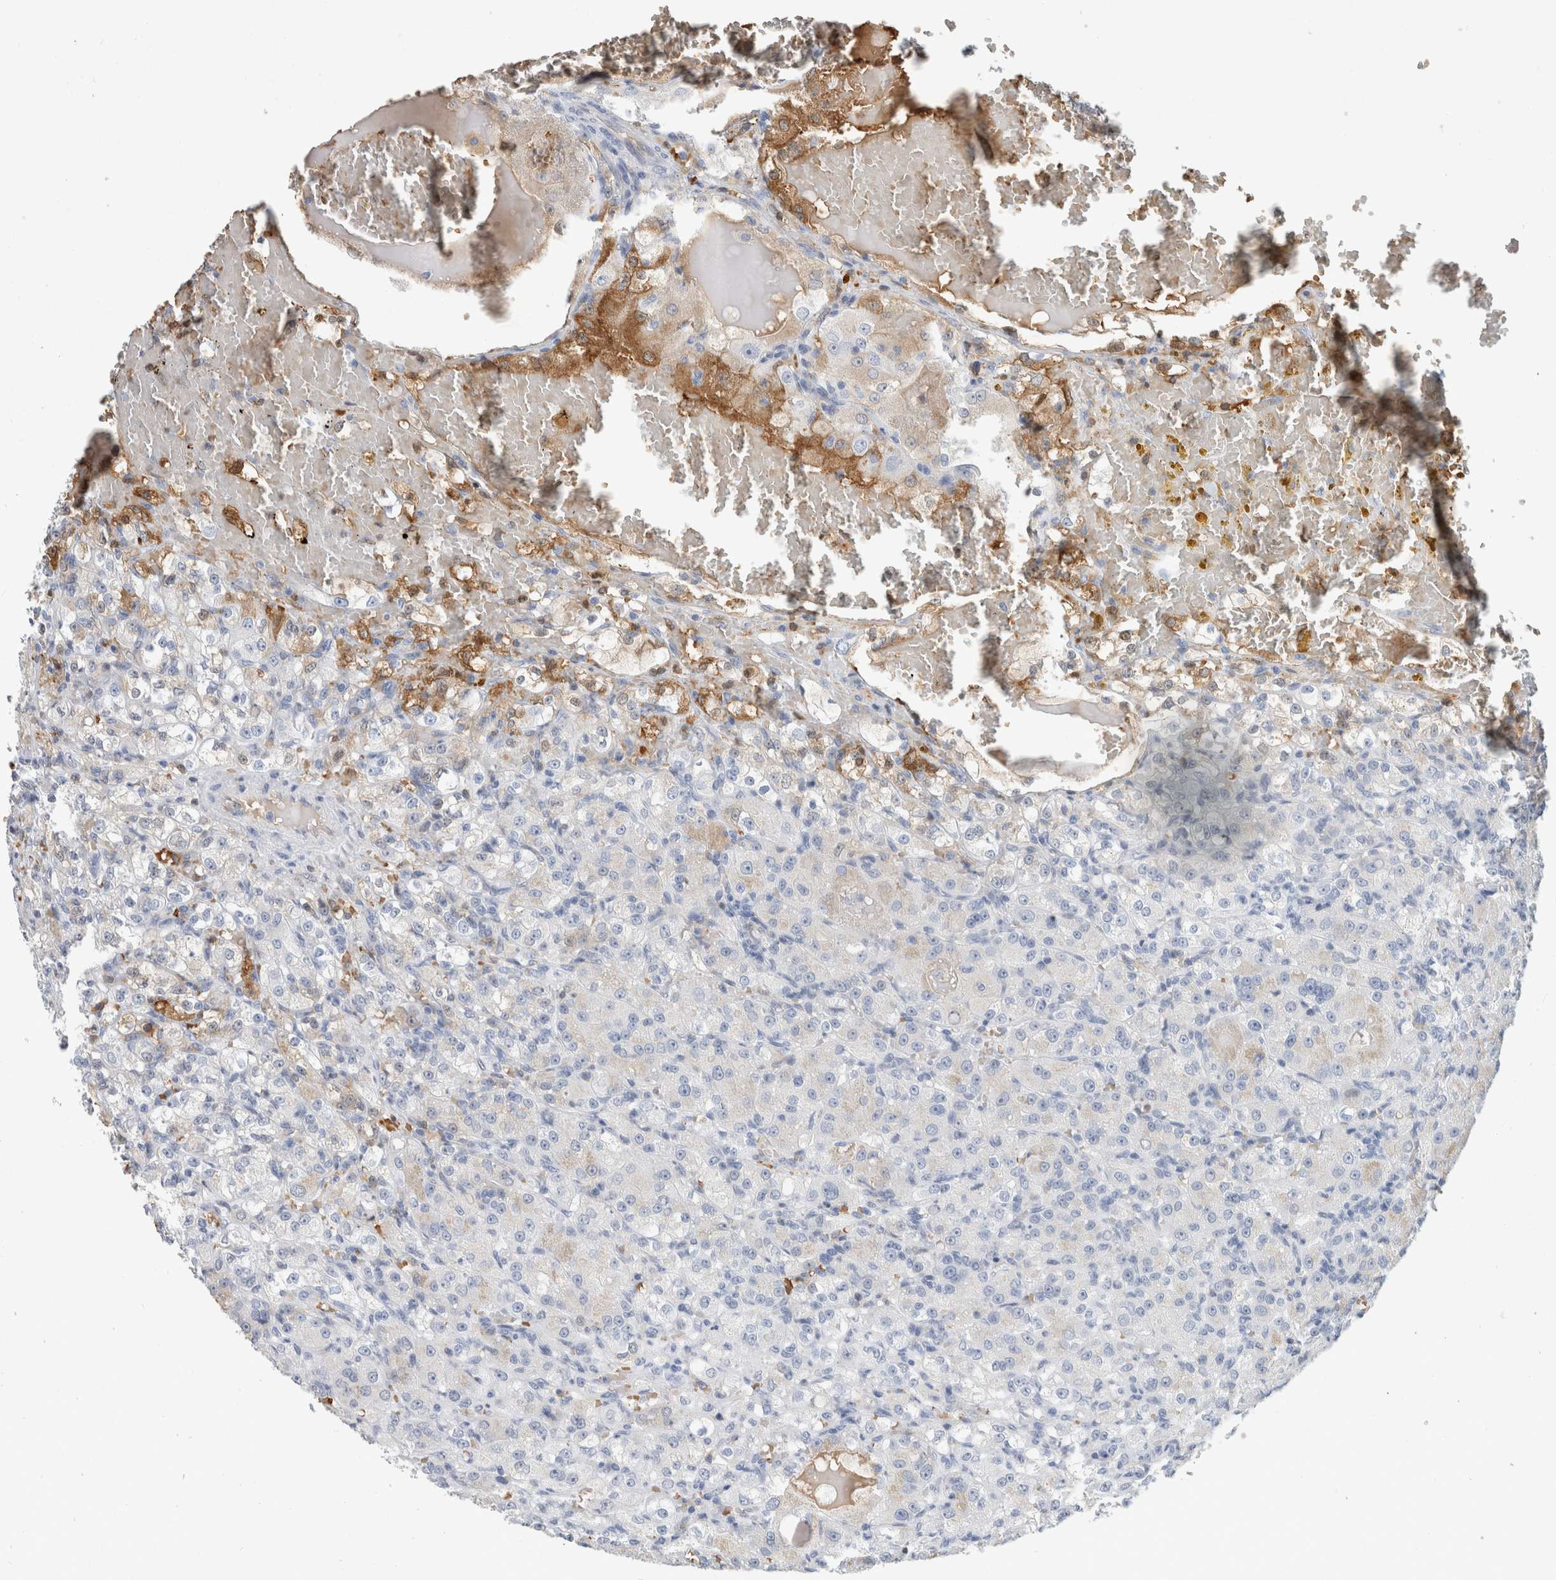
{"staining": {"intensity": "negative", "quantity": "none", "location": "none"}, "tissue": "renal cancer", "cell_type": "Tumor cells", "image_type": "cancer", "snomed": [{"axis": "morphology", "description": "Normal tissue, NOS"}, {"axis": "morphology", "description": "Adenocarcinoma, NOS"}, {"axis": "topography", "description": "Kidney"}], "caption": "High magnification brightfield microscopy of renal adenocarcinoma stained with DAB (brown) and counterstained with hematoxylin (blue): tumor cells show no significant staining.", "gene": "CA1", "patient": {"sex": "male", "age": 61}}